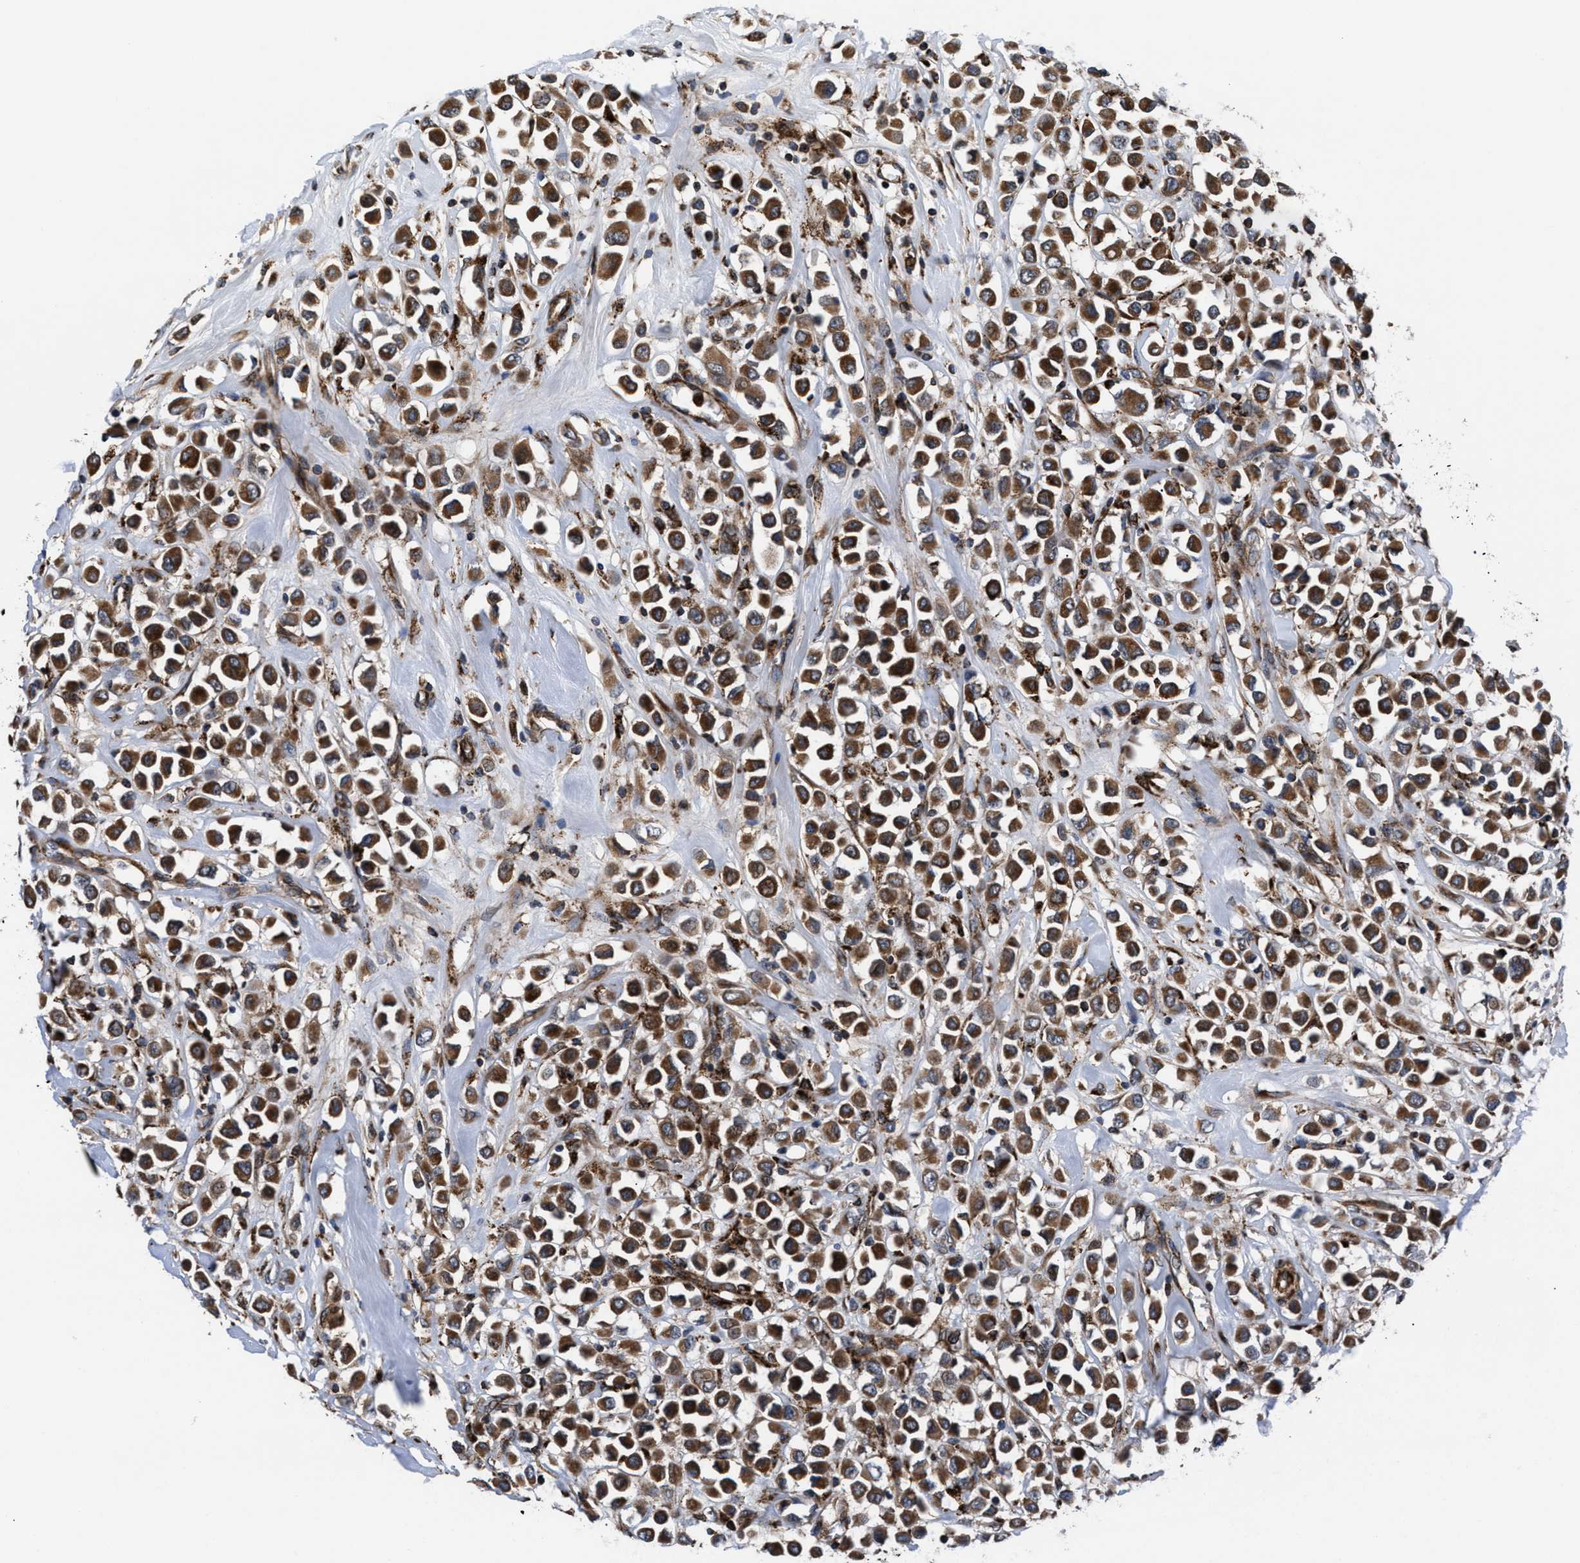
{"staining": {"intensity": "strong", "quantity": ">75%", "location": "cytoplasmic/membranous"}, "tissue": "breast cancer", "cell_type": "Tumor cells", "image_type": "cancer", "snomed": [{"axis": "morphology", "description": "Duct carcinoma"}, {"axis": "topography", "description": "Breast"}], "caption": "The image demonstrates staining of intraductal carcinoma (breast), revealing strong cytoplasmic/membranous protein expression (brown color) within tumor cells.", "gene": "PRR15L", "patient": {"sex": "female", "age": 61}}